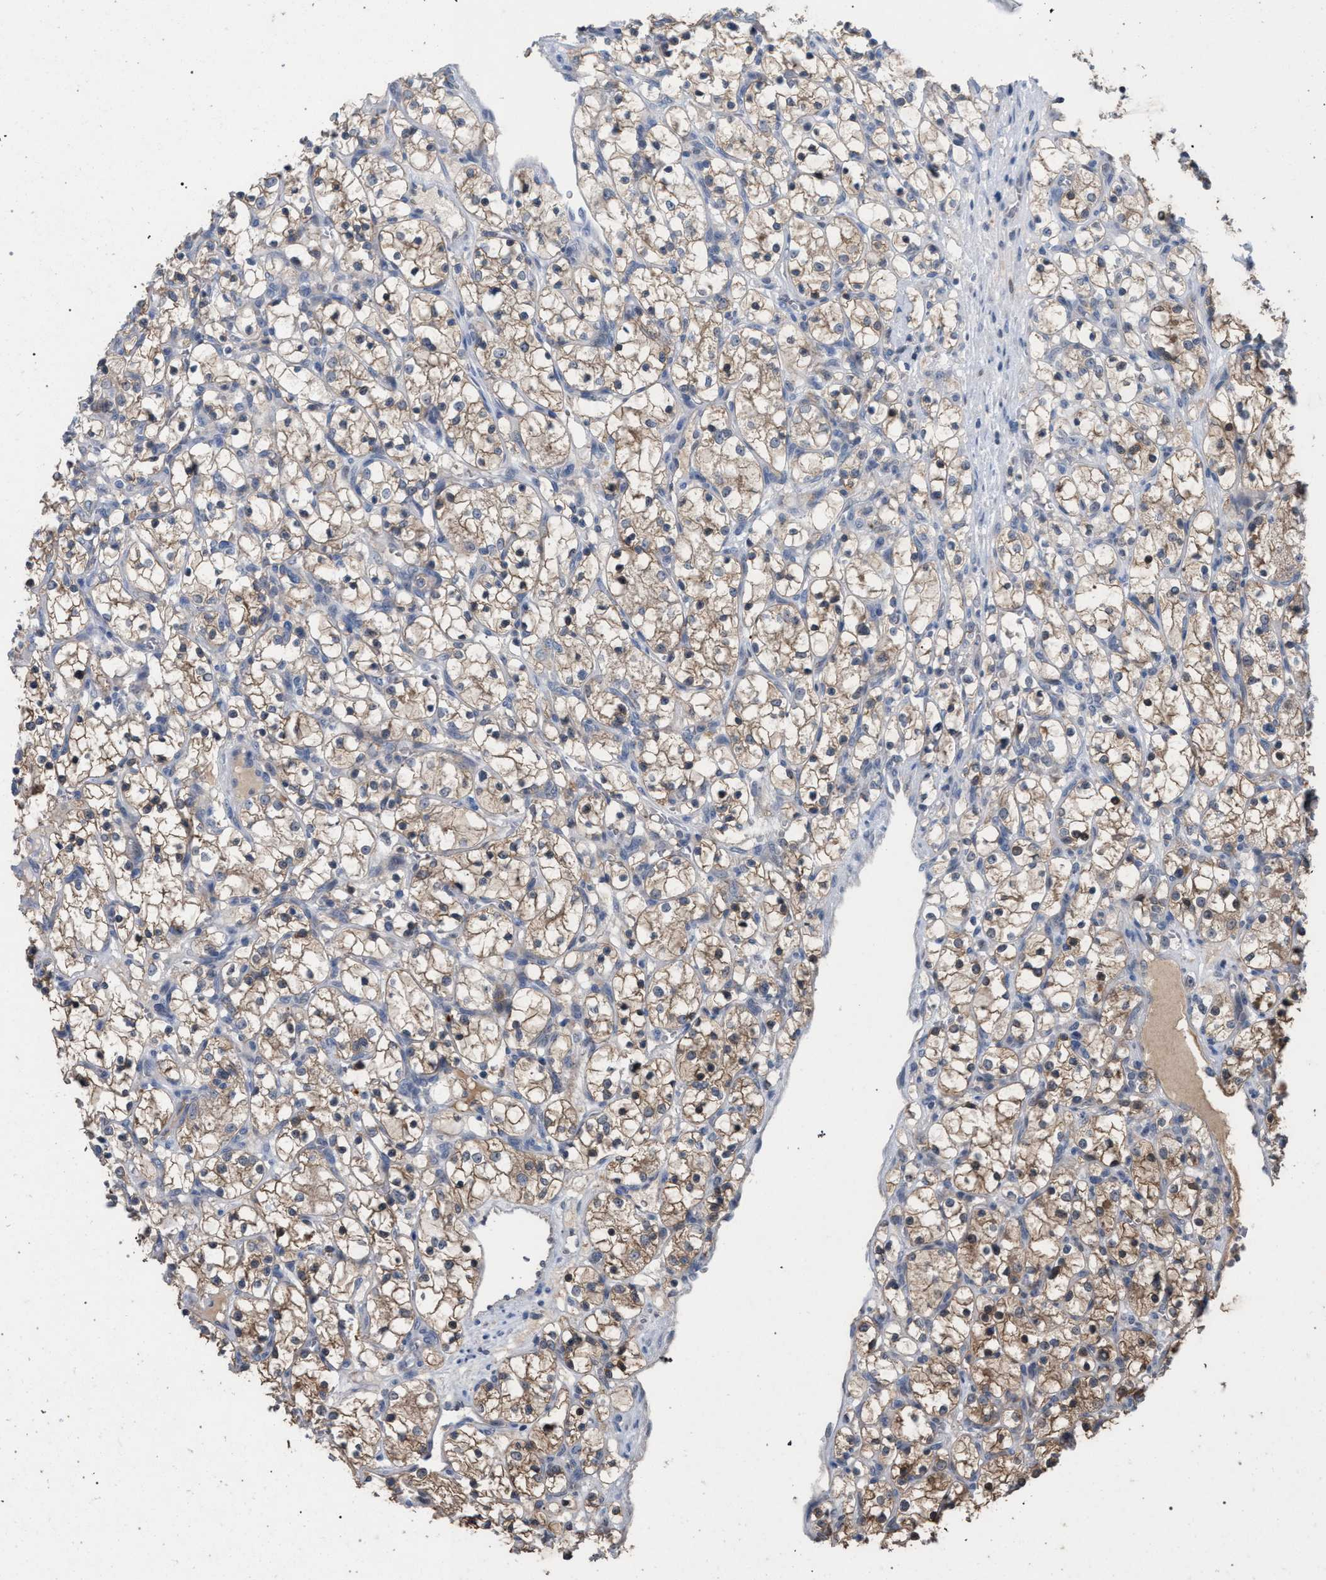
{"staining": {"intensity": "moderate", "quantity": ">75%", "location": "cytoplasmic/membranous"}, "tissue": "renal cancer", "cell_type": "Tumor cells", "image_type": "cancer", "snomed": [{"axis": "morphology", "description": "Adenocarcinoma, NOS"}, {"axis": "topography", "description": "Kidney"}], "caption": "This histopathology image demonstrates immunohistochemistry (IHC) staining of renal cancer, with medium moderate cytoplasmic/membranous staining in about >75% of tumor cells.", "gene": "TECPR1", "patient": {"sex": "female", "age": 69}}